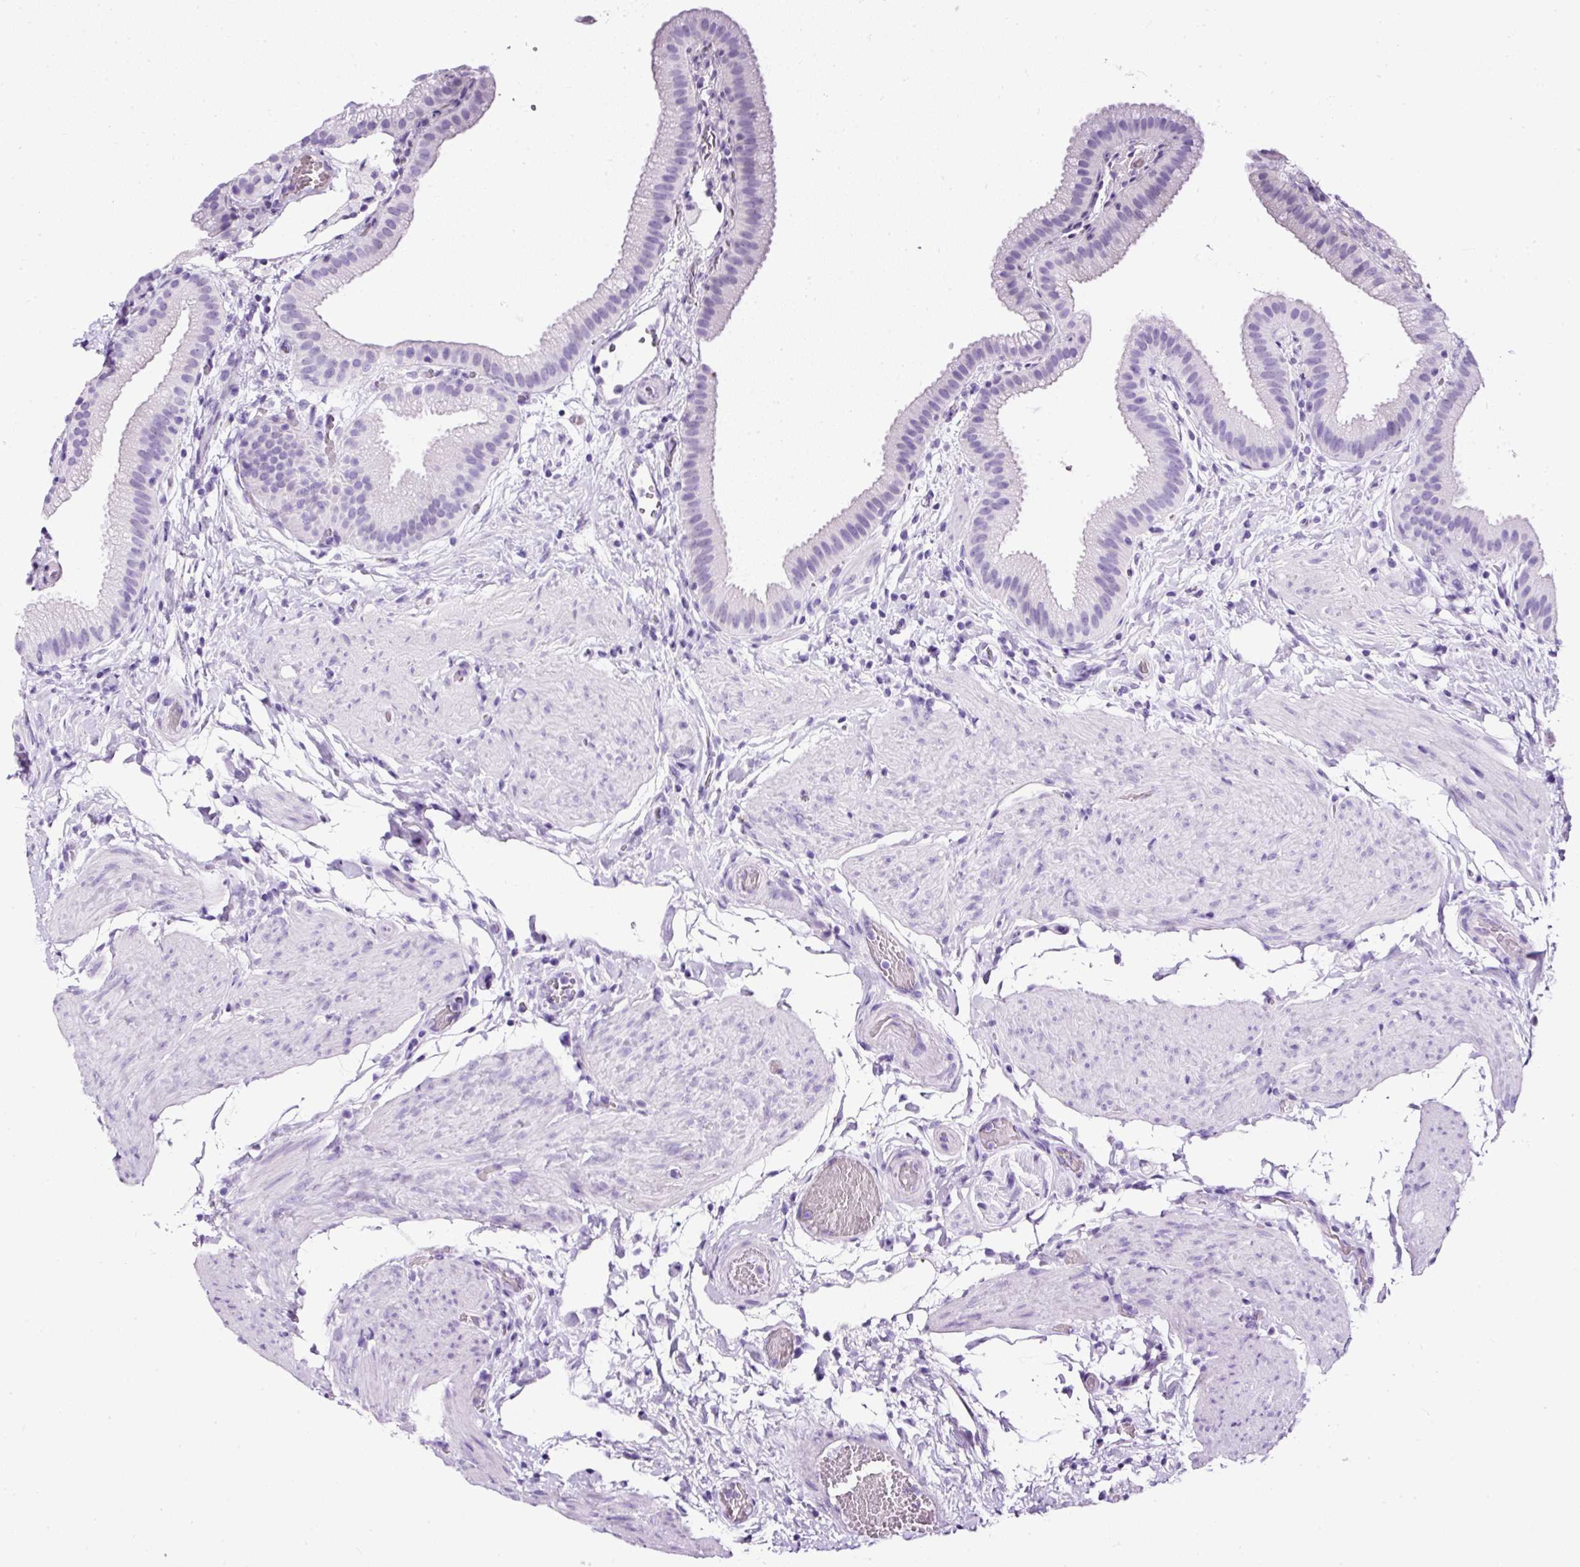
{"staining": {"intensity": "negative", "quantity": "none", "location": "none"}, "tissue": "gallbladder", "cell_type": "Glandular cells", "image_type": "normal", "snomed": [{"axis": "morphology", "description": "Normal tissue, NOS"}, {"axis": "topography", "description": "Gallbladder"}], "caption": "The immunohistochemistry (IHC) micrograph has no significant positivity in glandular cells of gallbladder. (Brightfield microscopy of DAB (3,3'-diaminobenzidine) IHC at high magnification).", "gene": "NTS", "patient": {"sex": "female", "age": 63}}